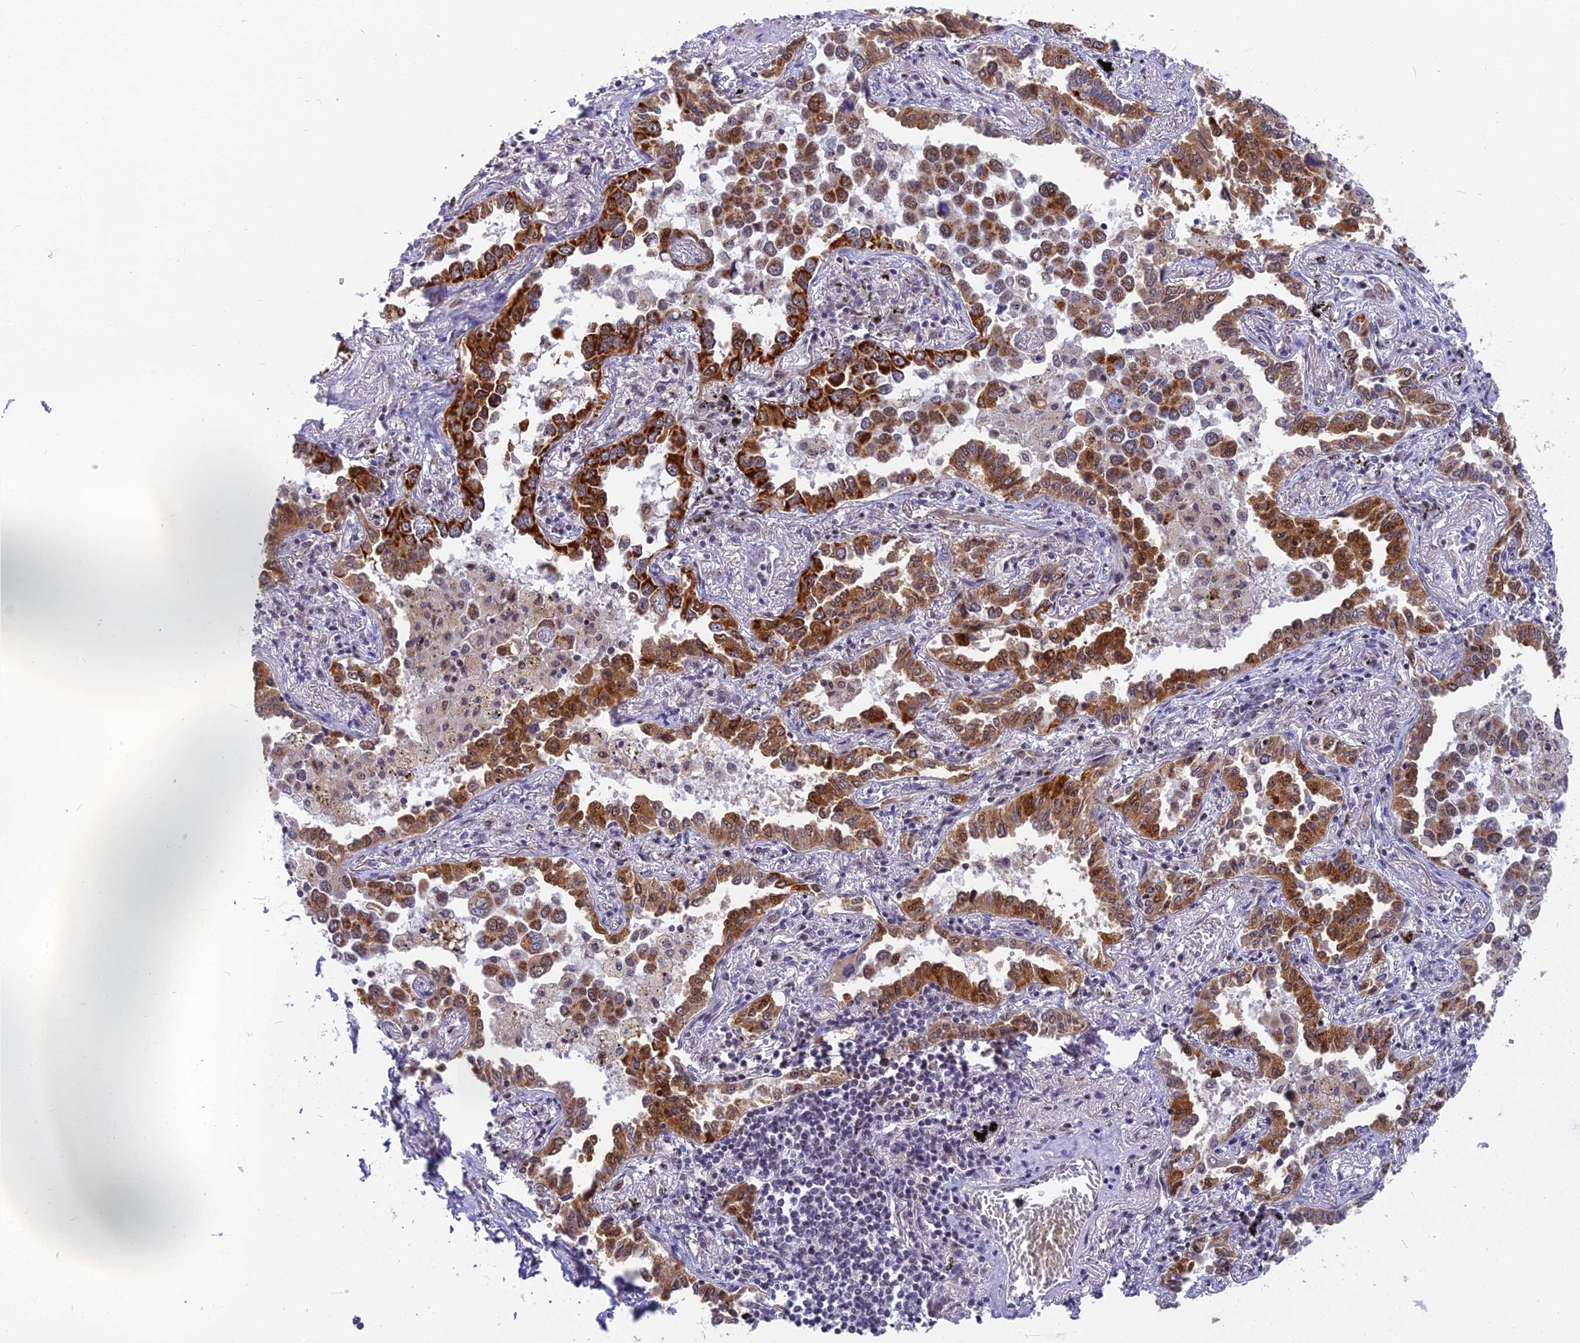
{"staining": {"intensity": "moderate", "quantity": ">75%", "location": "cytoplasmic/membranous,nuclear"}, "tissue": "lung cancer", "cell_type": "Tumor cells", "image_type": "cancer", "snomed": [{"axis": "morphology", "description": "Adenocarcinoma, NOS"}, {"axis": "topography", "description": "Lung"}], "caption": "This is a histology image of immunohistochemistry (IHC) staining of lung cancer, which shows moderate expression in the cytoplasmic/membranous and nuclear of tumor cells.", "gene": "CMC1", "patient": {"sex": "male", "age": 67}}